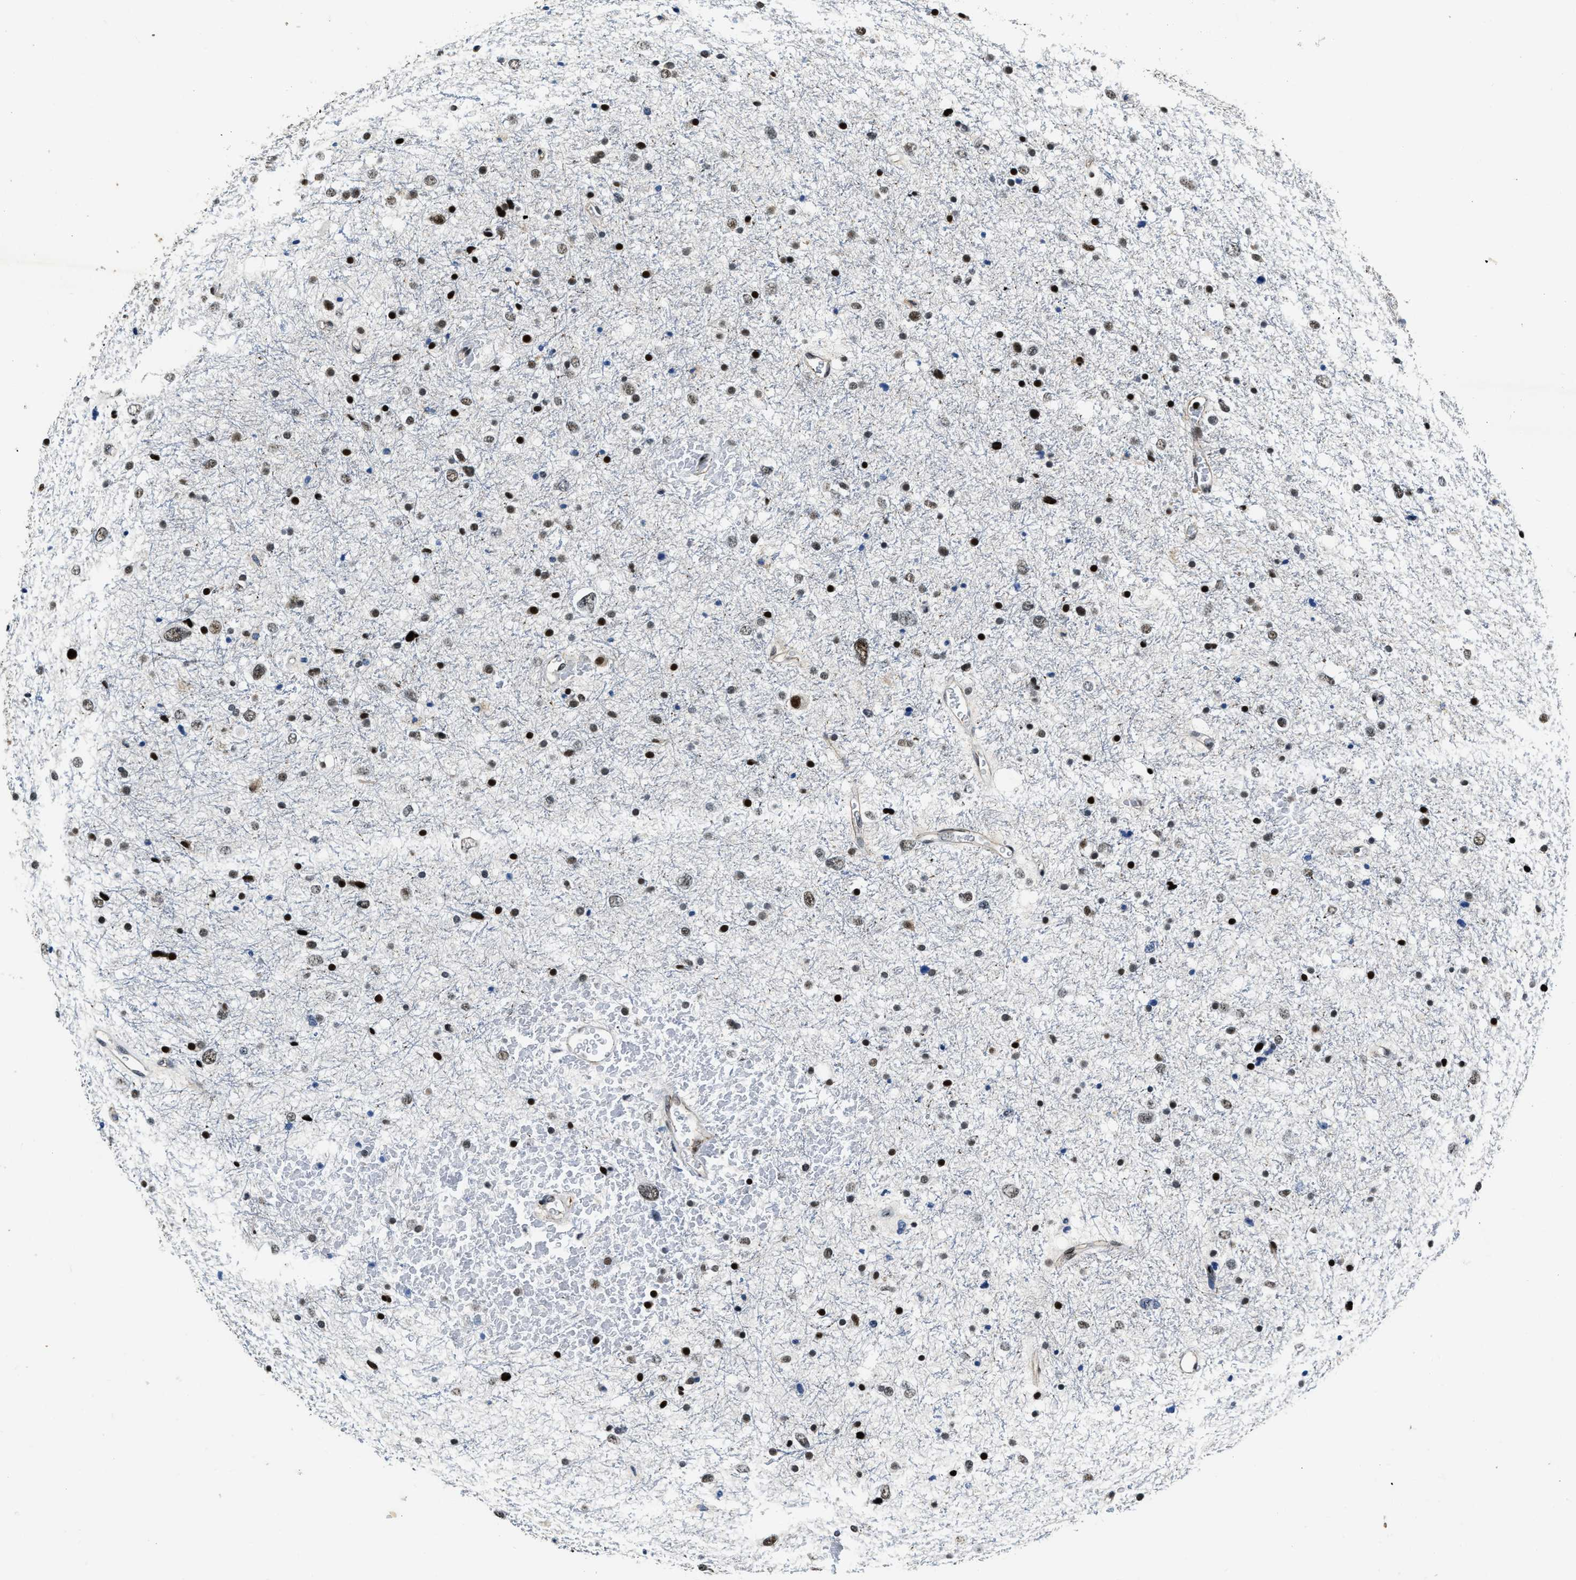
{"staining": {"intensity": "weak", "quantity": "25%-75%", "location": "nuclear"}, "tissue": "glioma", "cell_type": "Tumor cells", "image_type": "cancer", "snomed": [{"axis": "morphology", "description": "Glioma, malignant, Low grade"}, {"axis": "topography", "description": "Brain"}], "caption": "The immunohistochemical stain labels weak nuclear expression in tumor cells of glioma tissue.", "gene": "CCNE1", "patient": {"sex": "female", "age": 37}}